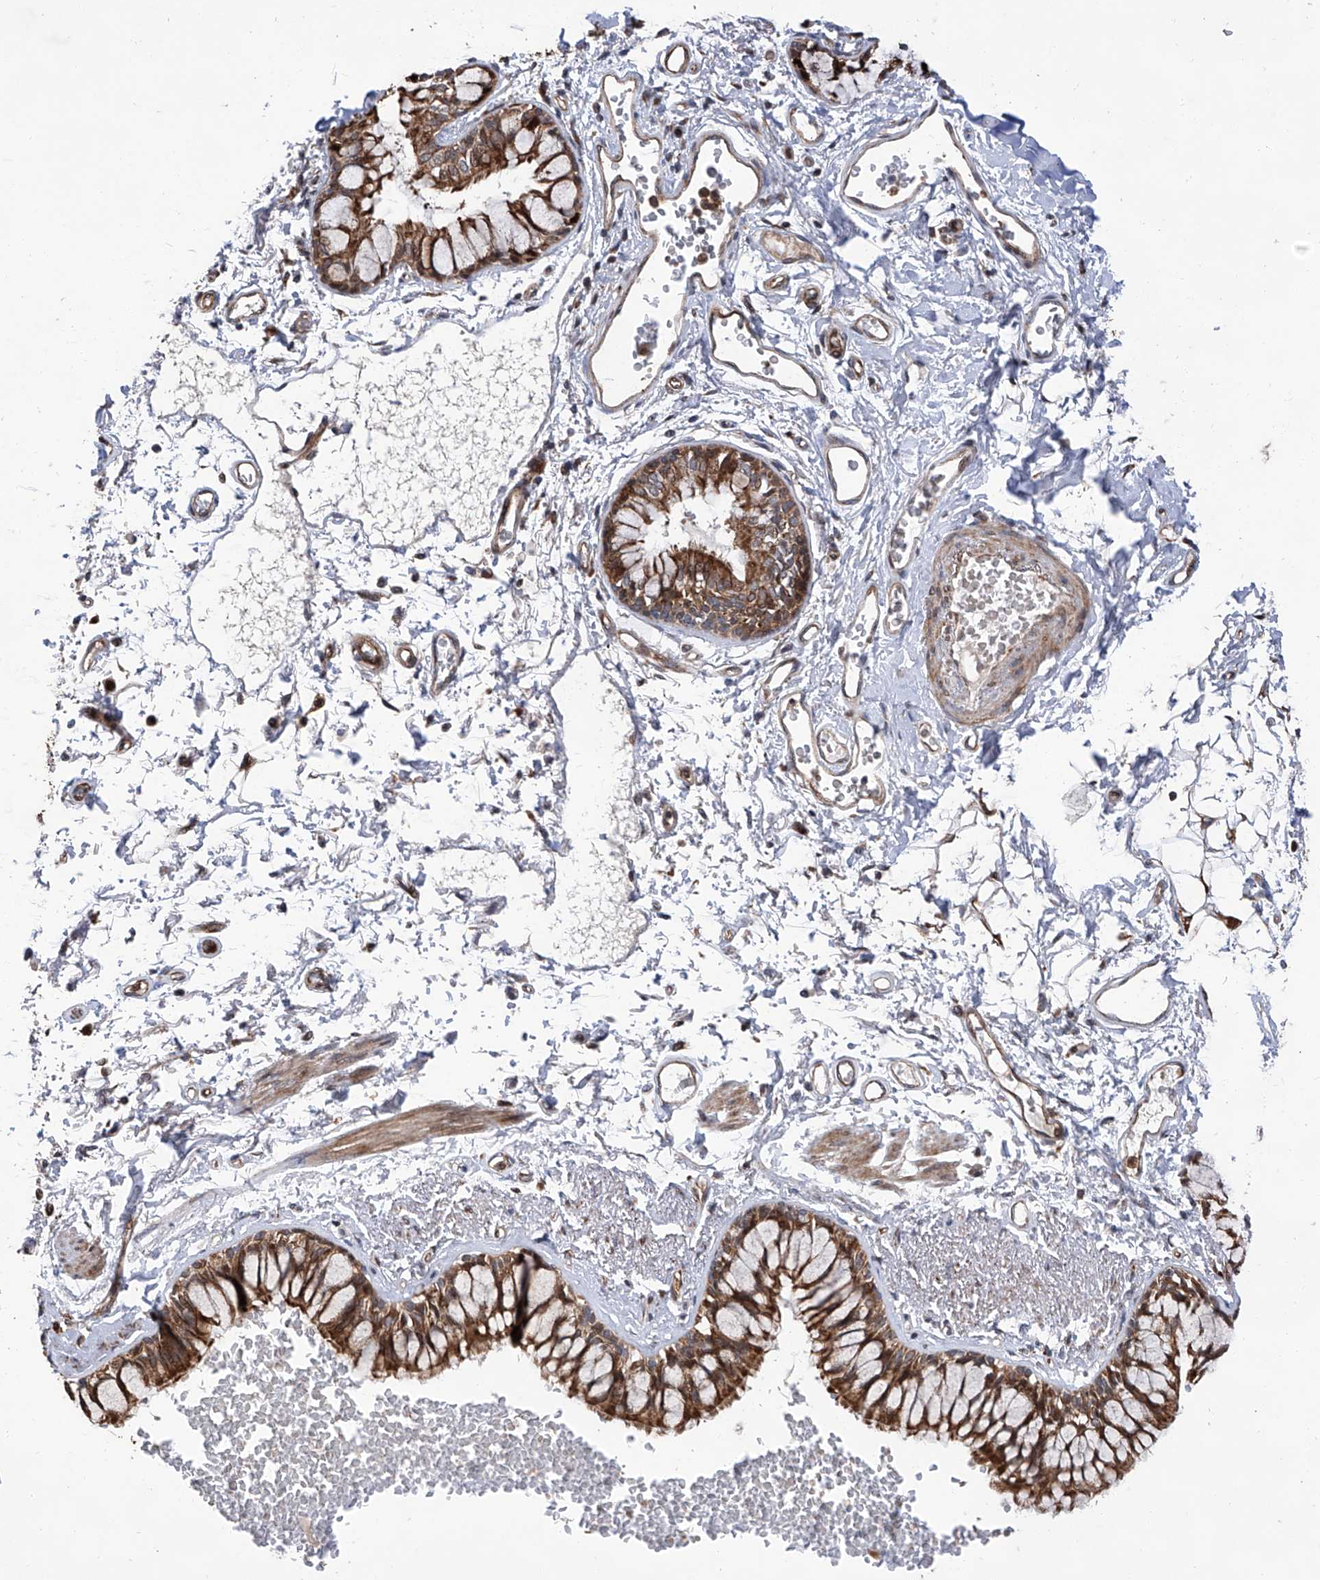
{"staining": {"intensity": "strong", "quantity": ">75%", "location": "cytoplasmic/membranous"}, "tissue": "bronchus", "cell_type": "Respiratory epithelial cells", "image_type": "normal", "snomed": [{"axis": "morphology", "description": "Normal tissue, NOS"}, {"axis": "topography", "description": "Cartilage tissue"}, {"axis": "topography", "description": "Bronchus"}], "caption": "The image demonstrates a brown stain indicating the presence of a protein in the cytoplasmic/membranous of respiratory epithelial cells in bronchus. (brown staining indicates protein expression, while blue staining denotes nuclei).", "gene": "FARP2", "patient": {"sex": "female", "age": 73}}